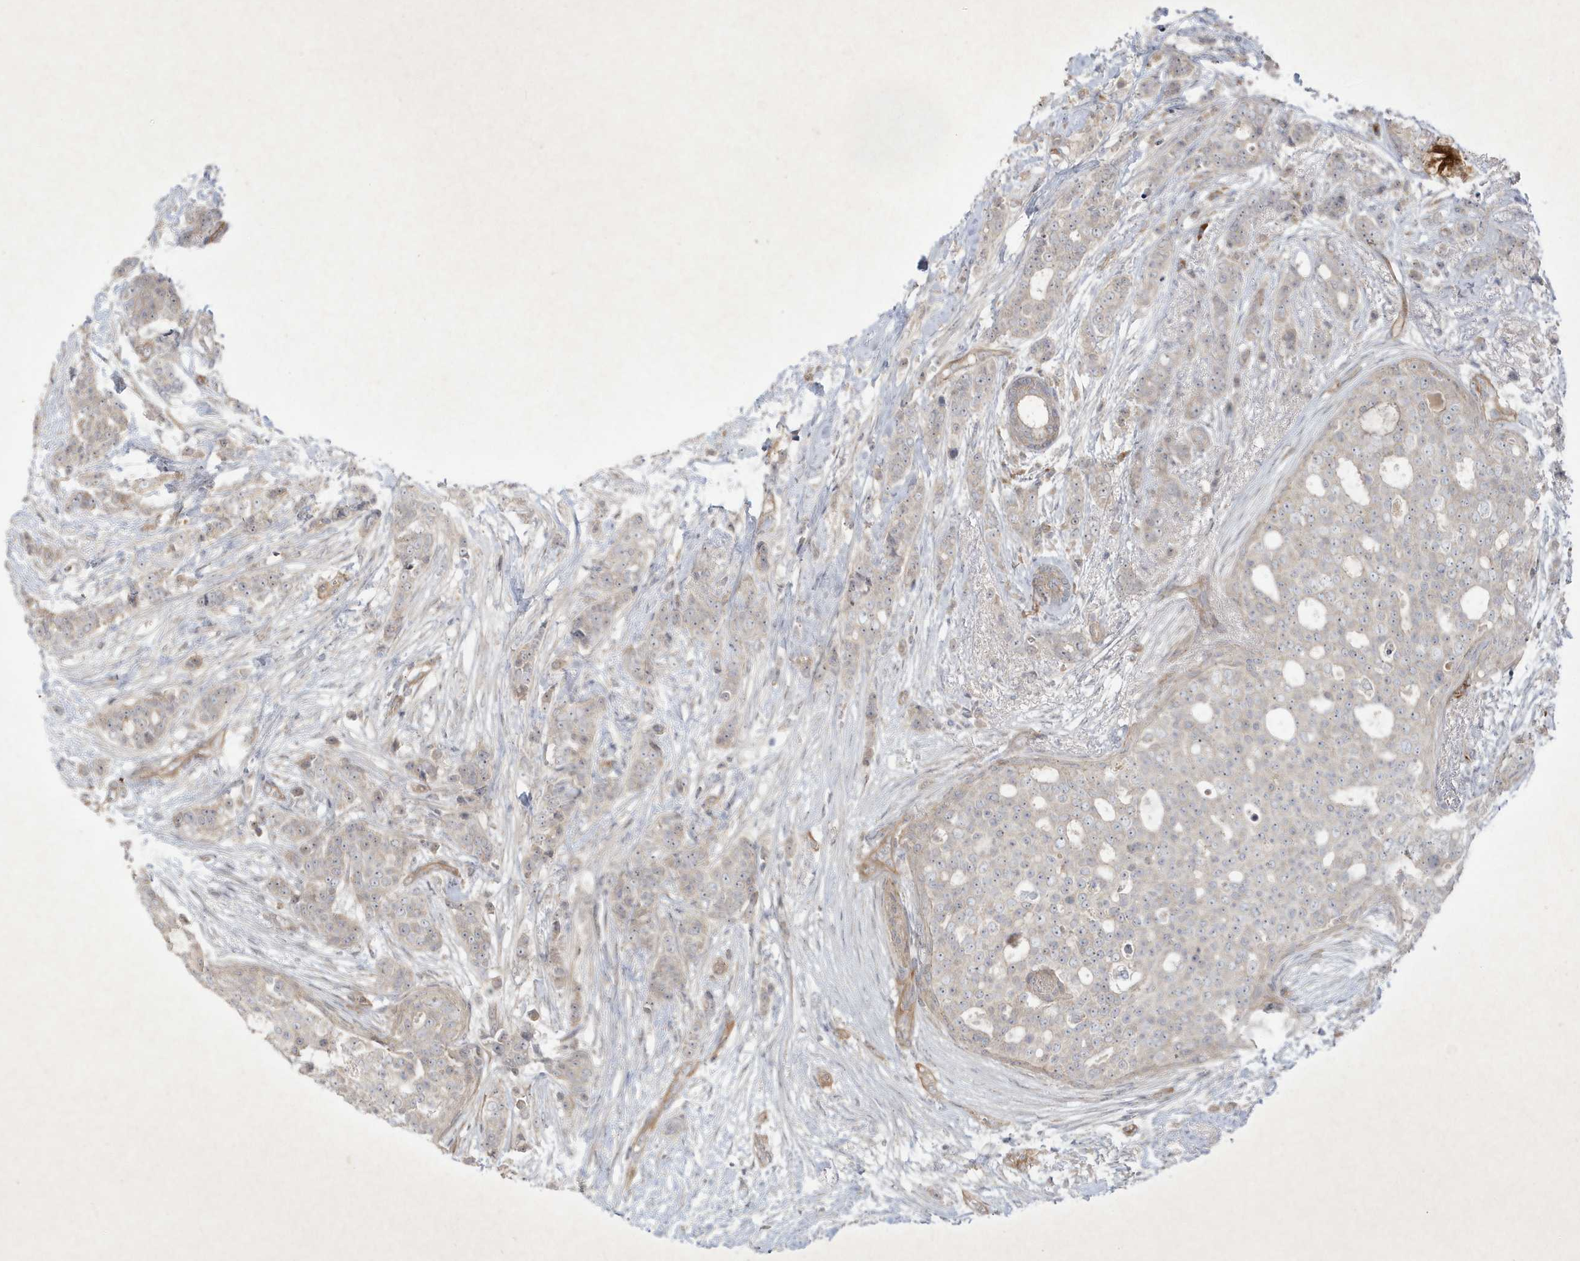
{"staining": {"intensity": "negative", "quantity": "none", "location": "none"}, "tissue": "breast cancer", "cell_type": "Tumor cells", "image_type": "cancer", "snomed": [{"axis": "morphology", "description": "Lobular carcinoma"}, {"axis": "topography", "description": "Breast"}], "caption": "Tumor cells show no significant expression in breast cancer.", "gene": "FAM83C", "patient": {"sex": "female", "age": 51}}